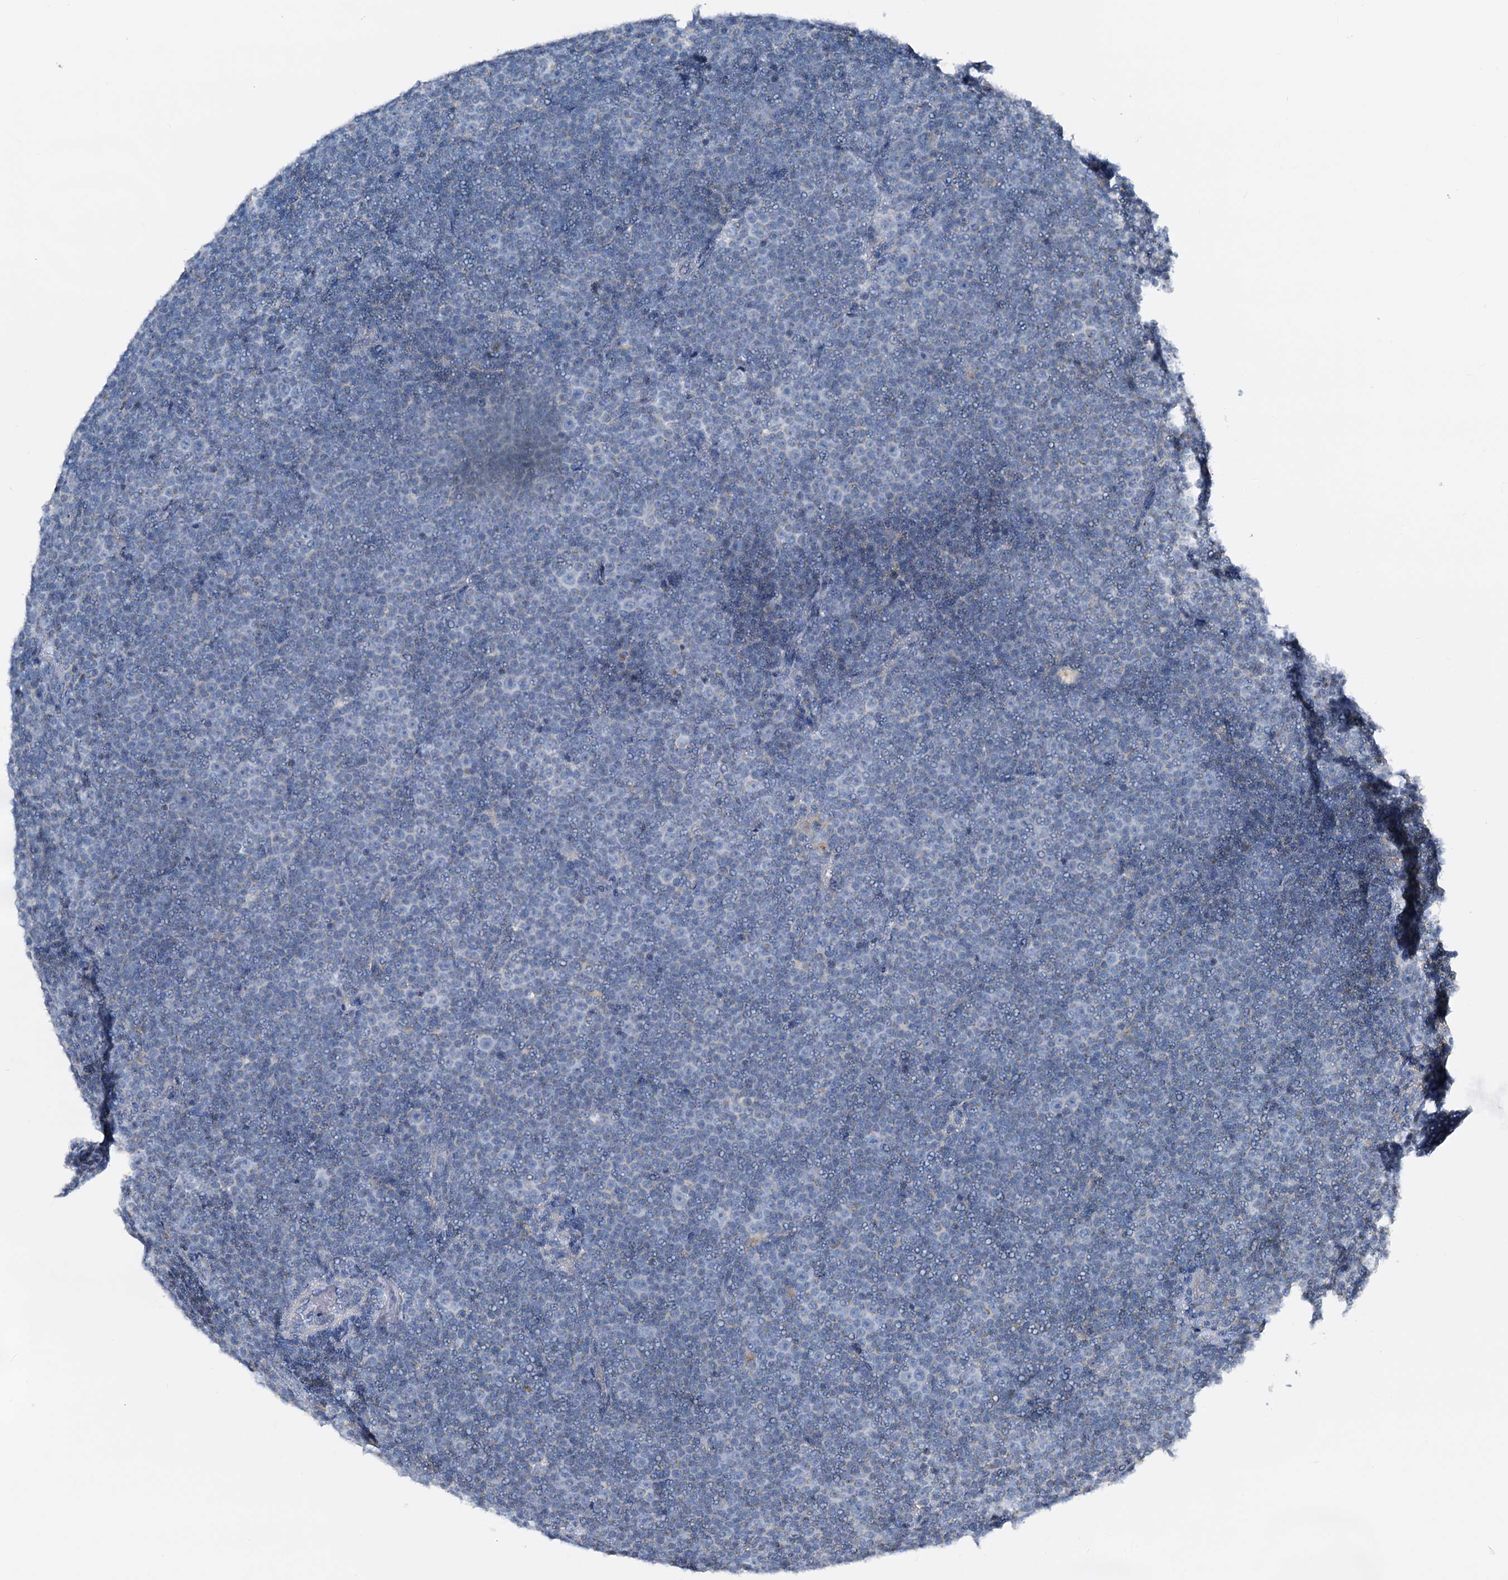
{"staining": {"intensity": "negative", "quantity": "none", "location": "none"}, "tissue": "lymphoma", "cell_type": "Tumor cells", "image_type": "cancer", "snomed": [{"axis": "morphology", "description": "Malignant lymphoma, non-Hodgkin's type, Low grade"}, {"axis": "topography", "description": "Lymph node"}], "caption": "High power microscopy photomicrograph of an IHC photomicrograph of lymphoma, revealing no significant positivity in tumor cells.", "gene": "SLC1A3", "patient": {"sex": "female", "age": 67}}